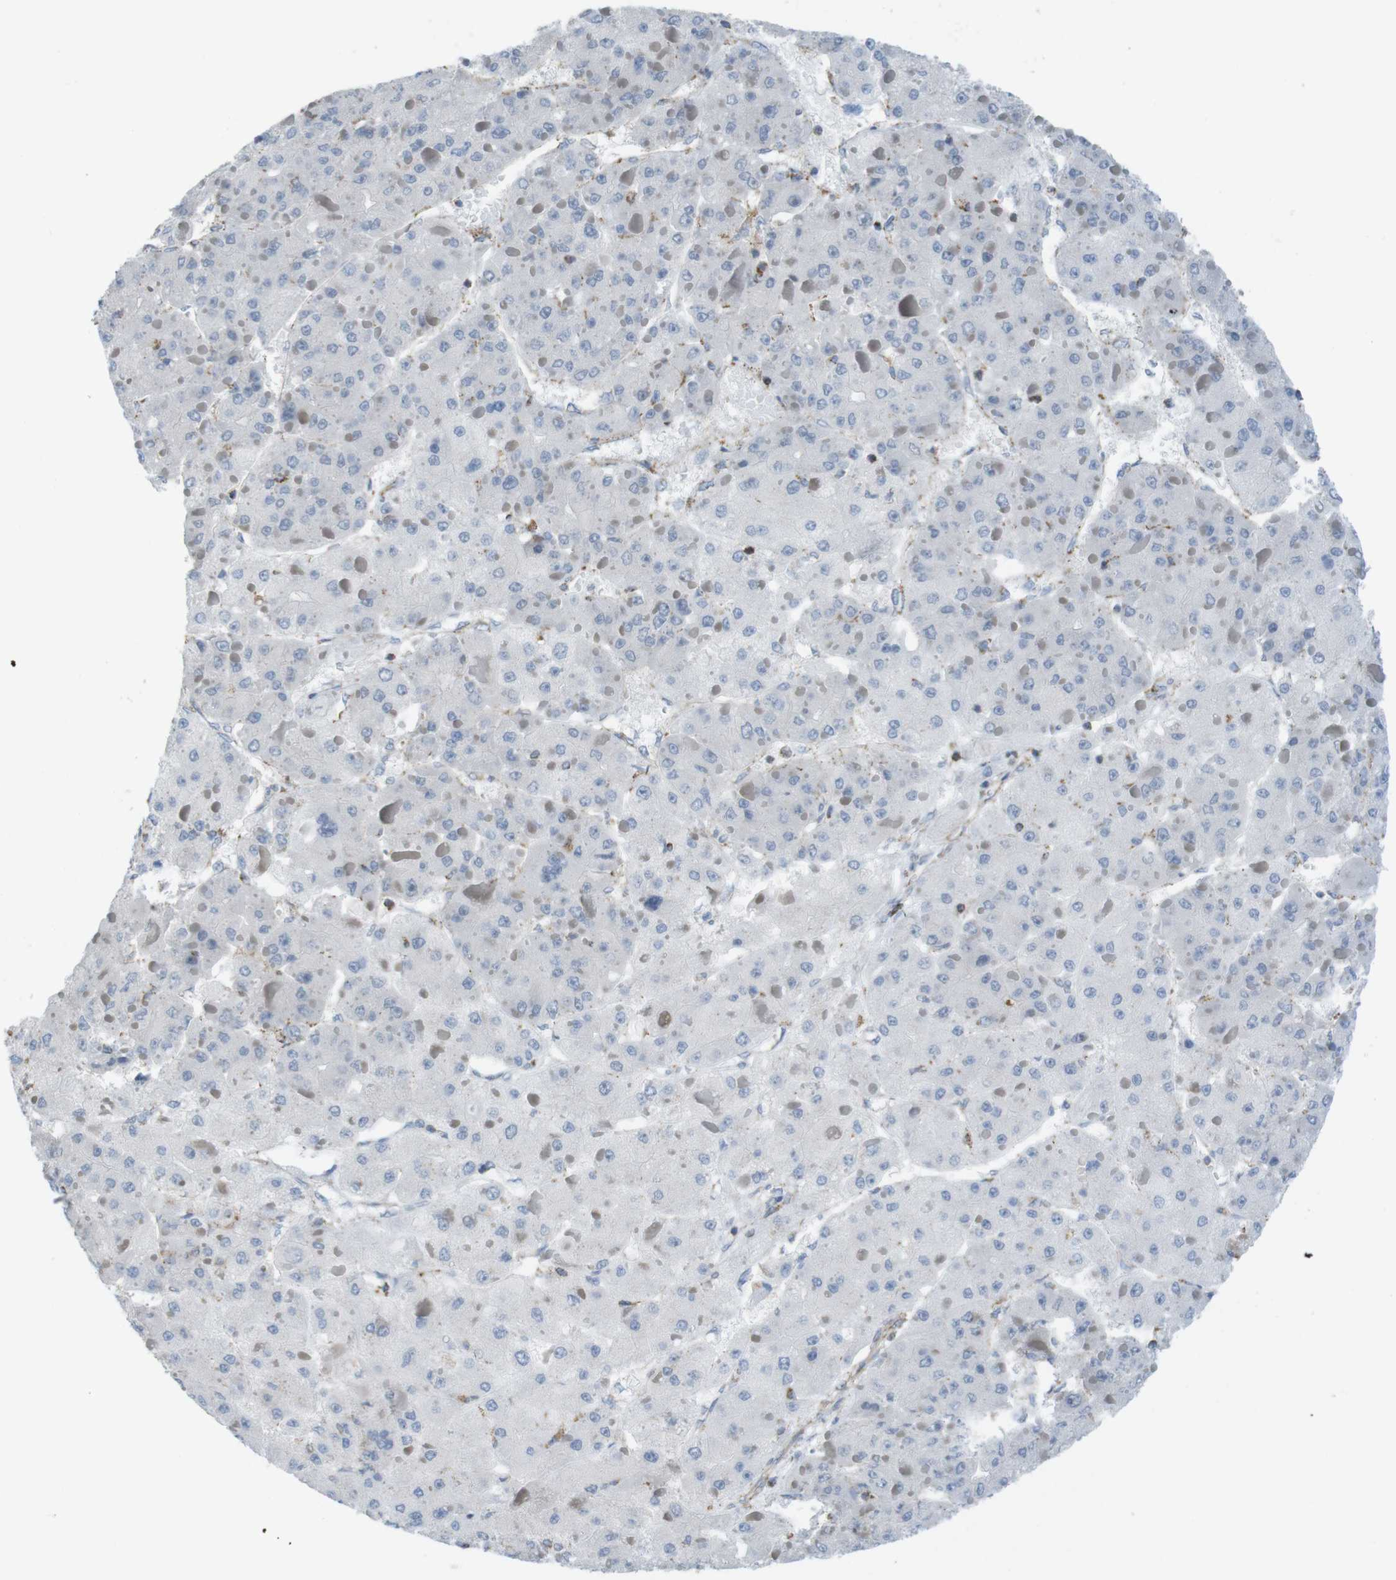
{"staining": {"intensity": "negative", "quantity": "none", "location": "none"}, "tissue": "liver cancer", "cell_type": "Tumor cells", "image_type": "cancer", "snomed": [{"axis": "morphology", "description": "Carcinoma, Hepatocellular, NOS"}, {"axis": "topography", "description": "Liver"}], "caption": "Tumor cells are negative for protein expression in human hepatocellular carcinoma (liver). (Brightfield microscopy of DAB IHC at high magnification).", "gene": "GRIK2", "patient": {"sex": "female", "age": 73}}